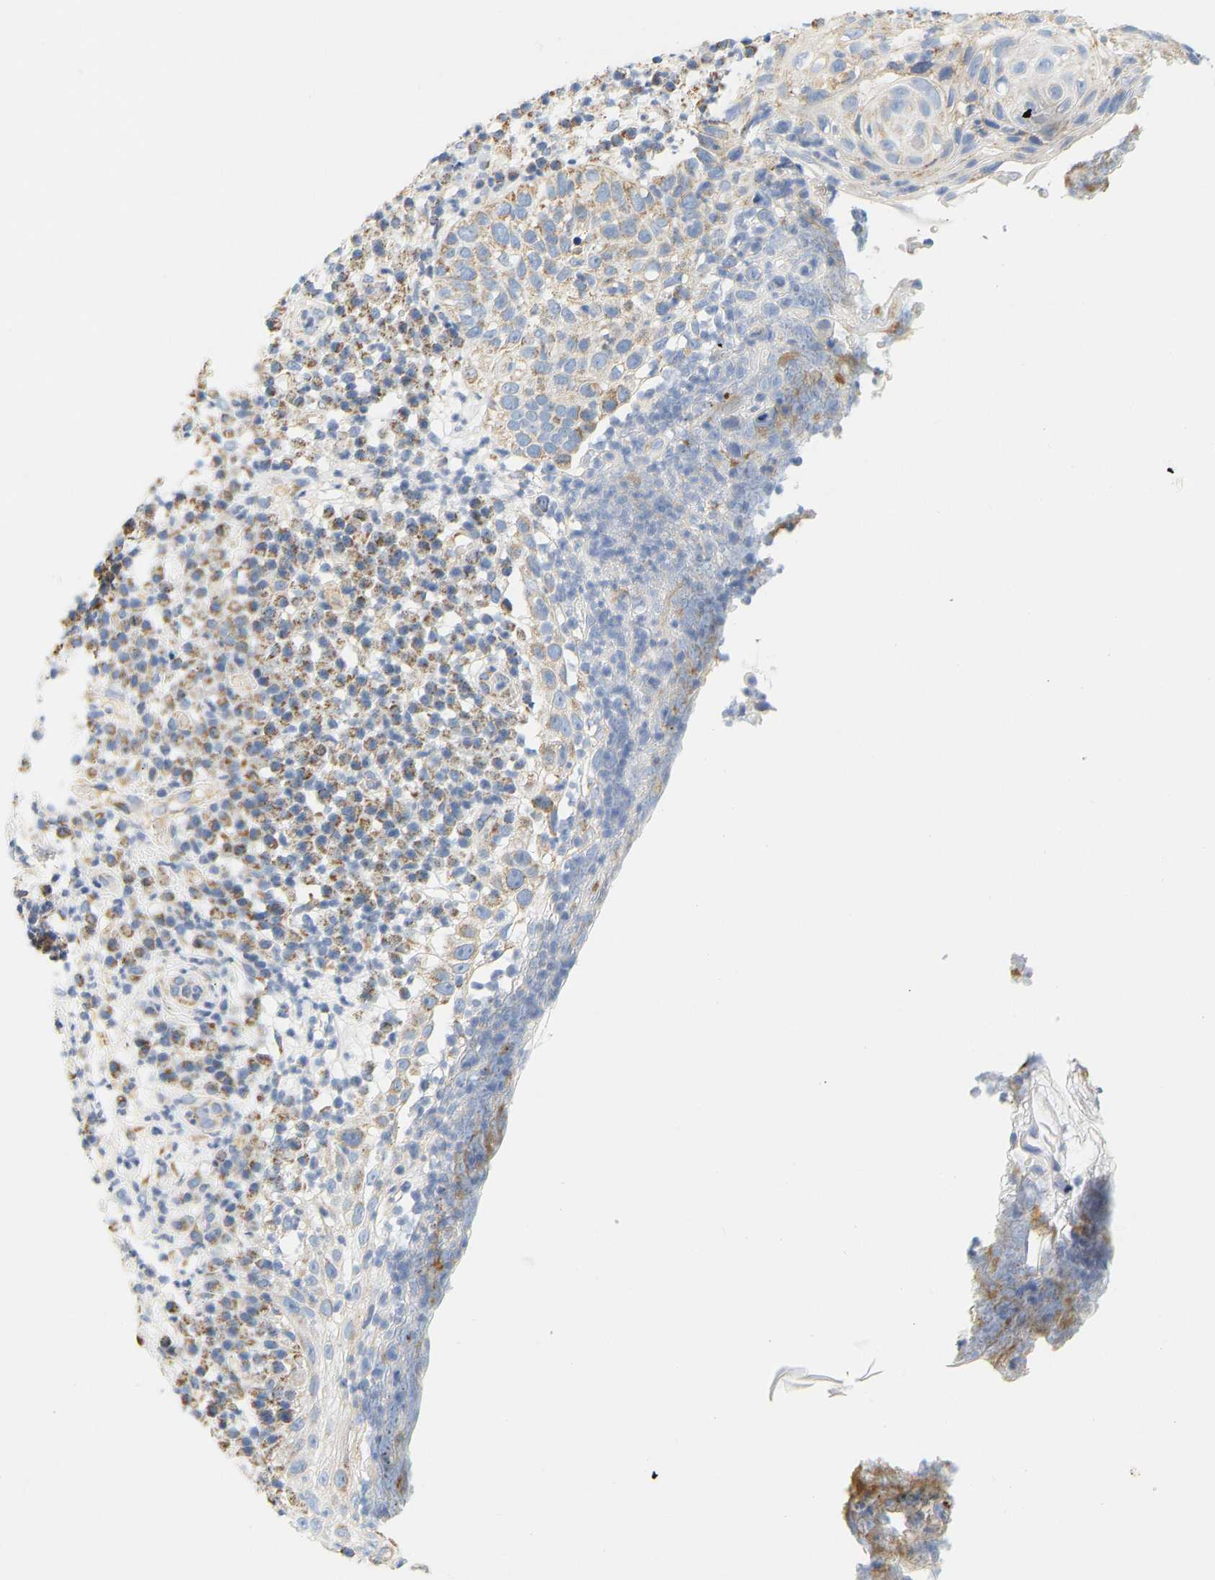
{"staining": {"intensity": "moderate", "quantity": ">75%", "location": "cytoplasmic/membranous"}, "tissue": "skin cancer", "cell_type": "Tumor cells", "image_type": "cancer", "snomed": [{"axis": "morphology", "description": "Squamous cell carcinoma in situ, NOS"}, {"axis": "morphology", "description": "Squamous cell carcinoma, NOS"}, {"axis": "topography", "description": "Skin"}], "caption": "Moderate cytoplasmic/membranous positivity is present in about >75% of tumor cells in squamous cell carcinoma (skin). Ihc stains the protein in brown and the nuclei are stained blue.", "gene": "GRPEL2", "patient": {"sex": "male", "age": 93}}